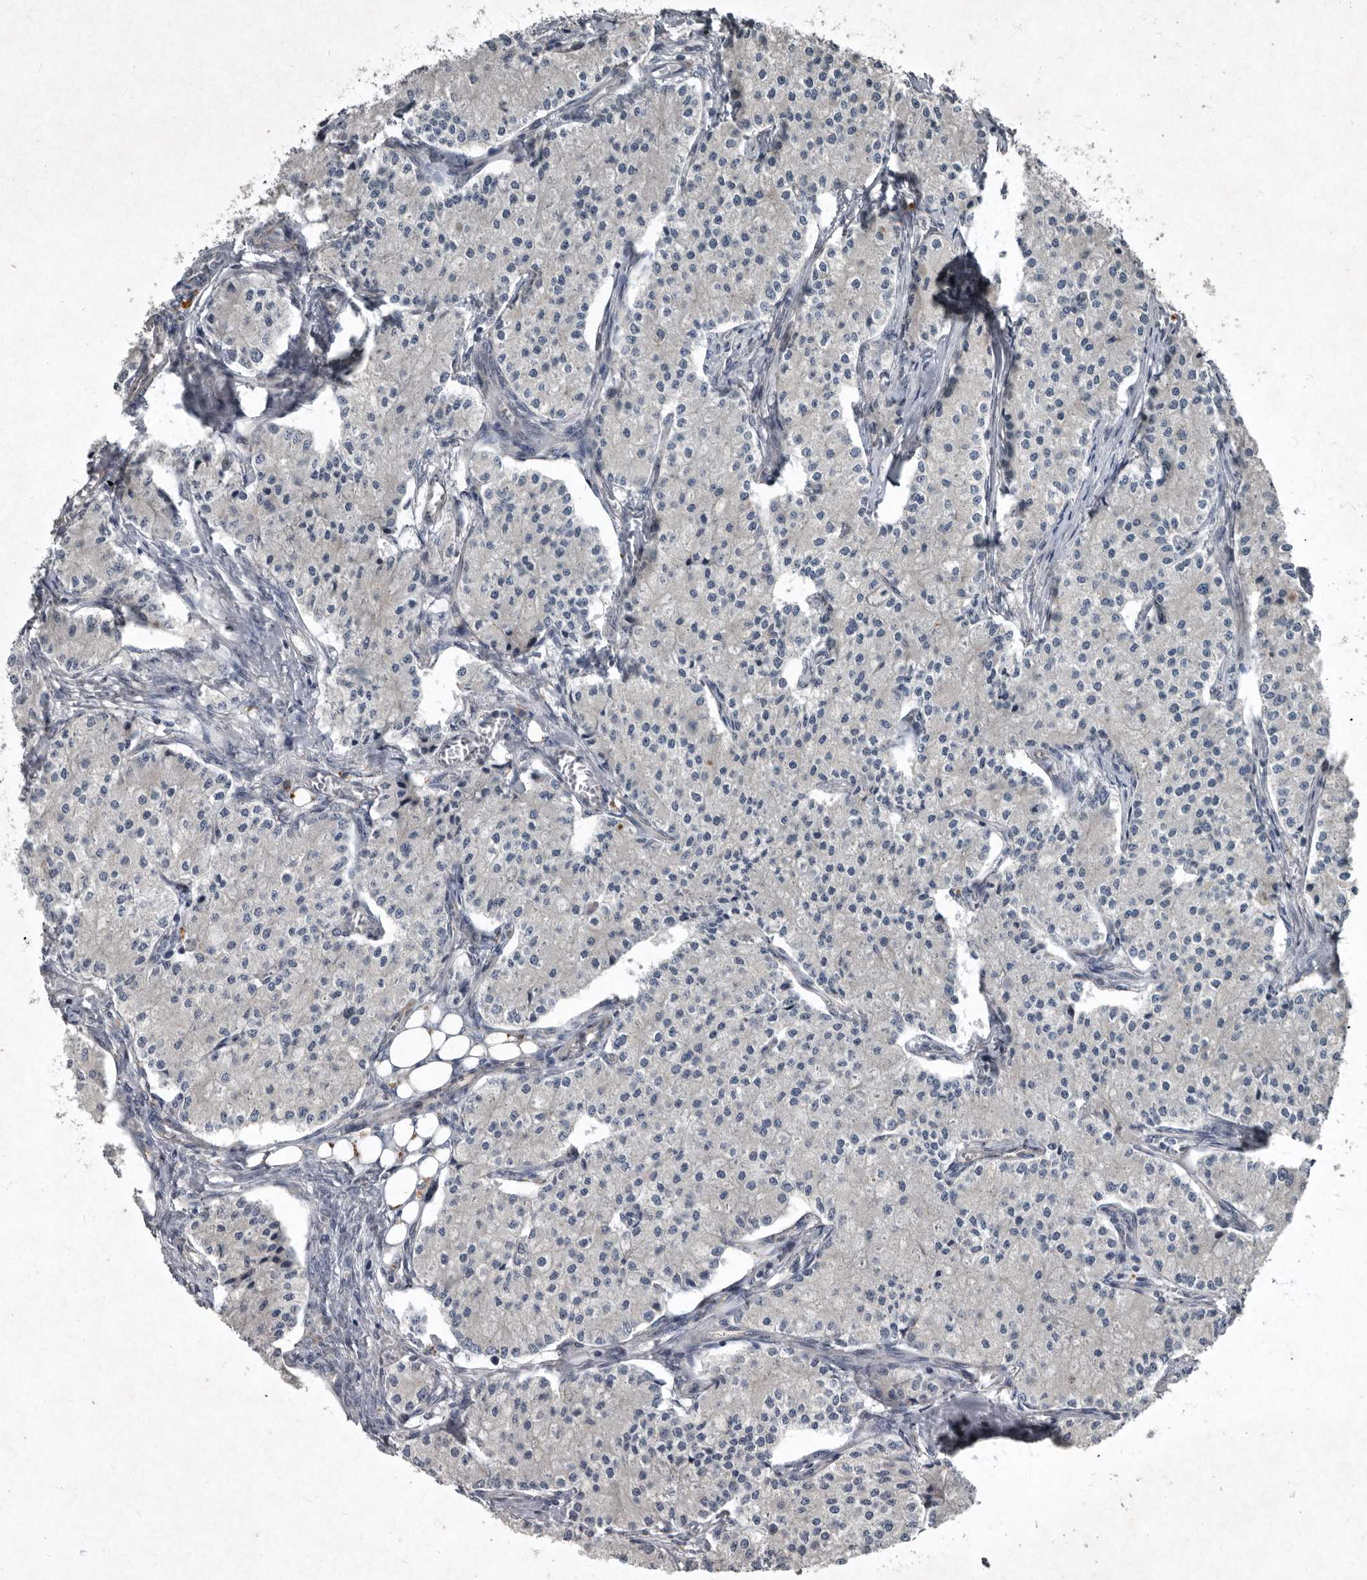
{"staining": {"intensity": "negative", "quantity": "none", "location": "none"}, "tissue": "carcinoid", "cell_type": "Tumor cells", "image_type": "cancer", "snomed": [{"axis": "morphology", "description": "Carcinoid, malignant, NOS"}, {"axis": "topography", "description": "Colon"}], "caption": "Immunohistochemistry photomicrograph of neoplastic tissue: human carcinoid stained with DAB reveals no significant protein positivity in tumor cells.", "gene": "MRPS15", "patient": {"sex": "female", "age": 52}}